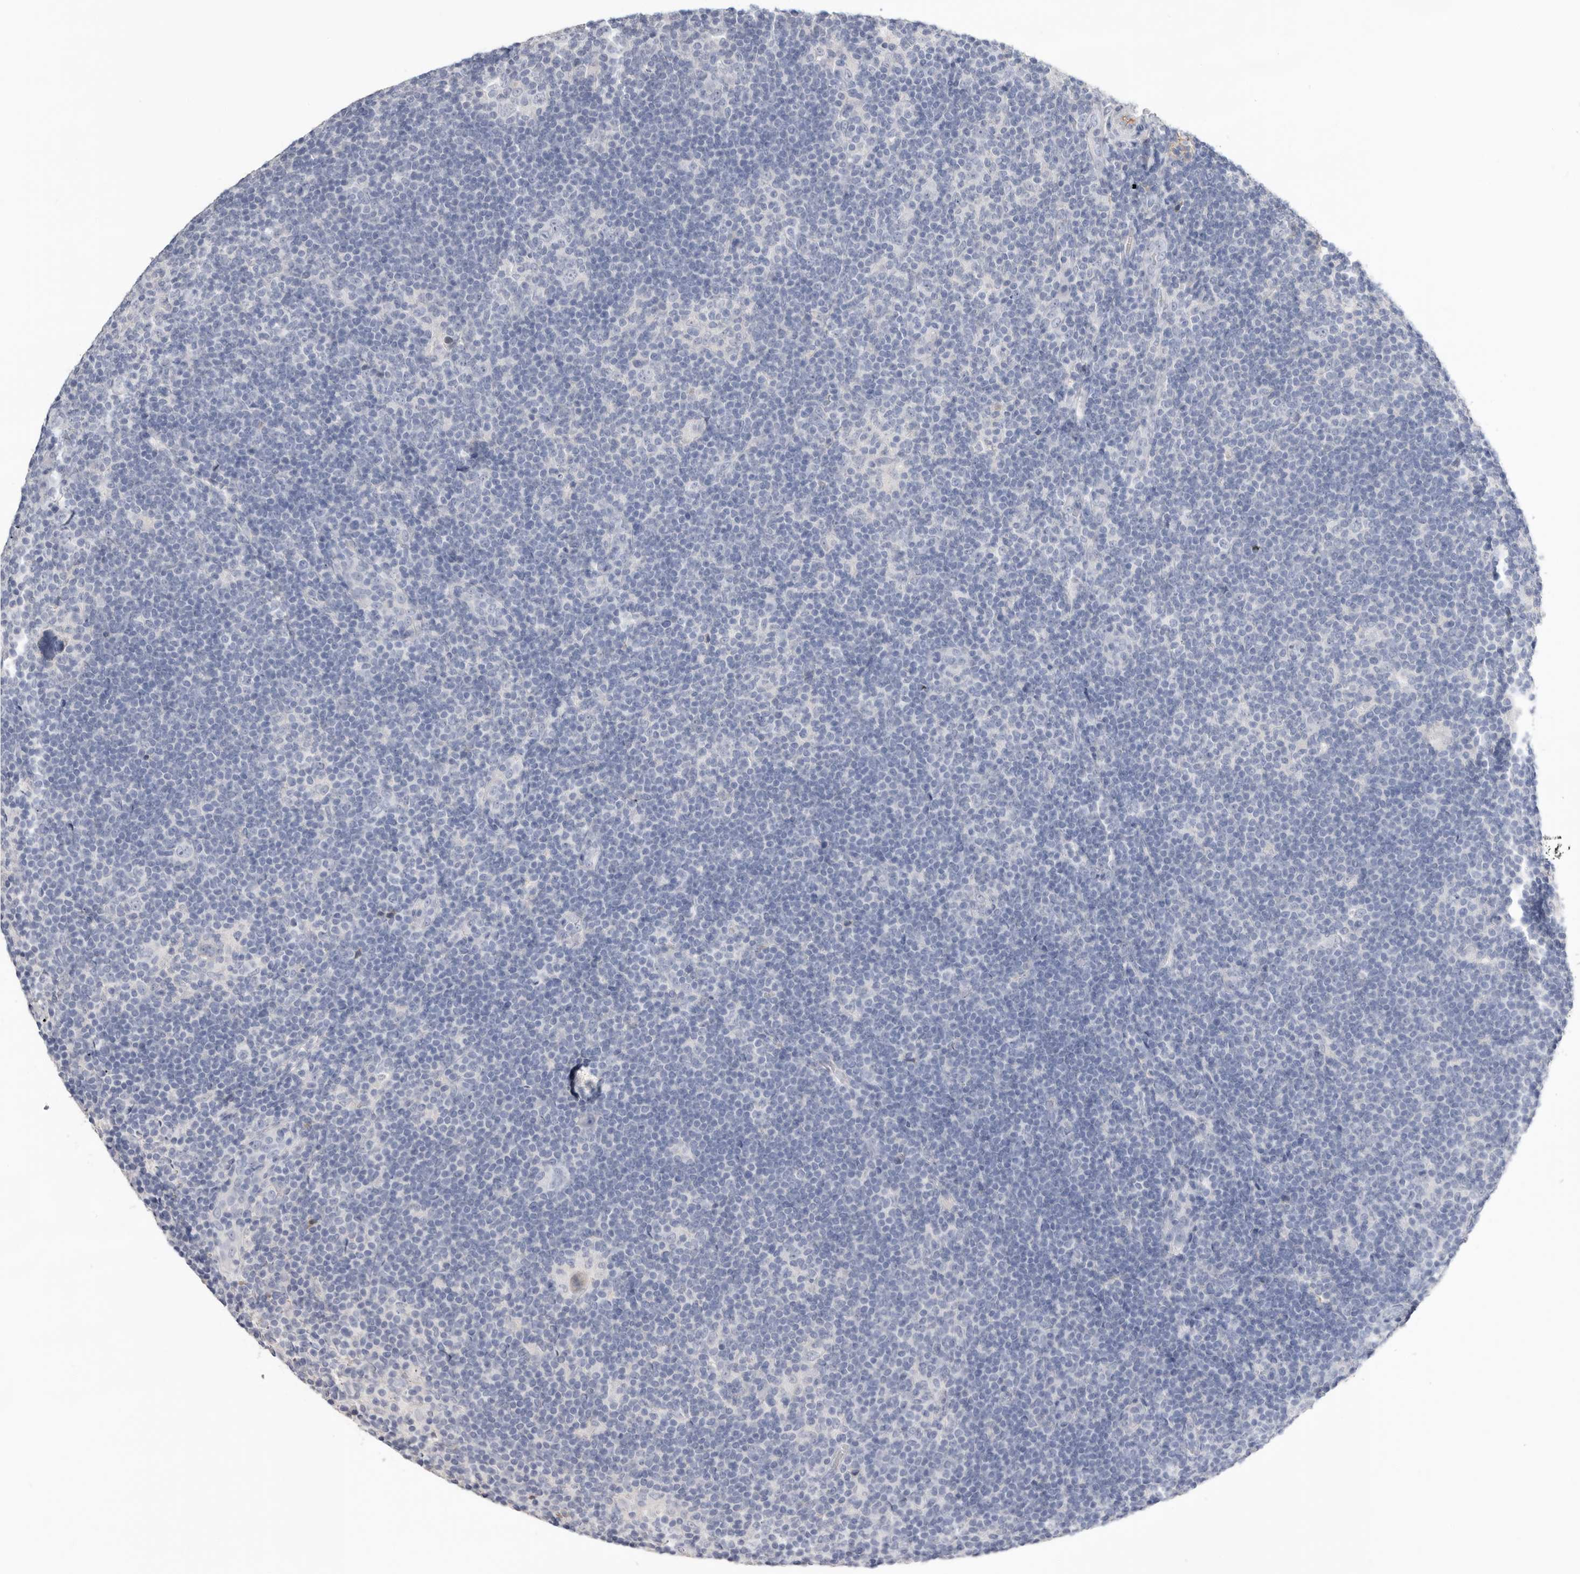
{"staining": {"intensity": "negative", "quantity": "none", "location": "none"}, "tissue": "lymphoma", "cell_type": "Tumor cells", "image_type": "cancer", "snomed": [{"axis": "morphology", "description": "Hodgkin's disease, NOS"}, {"axis": "topography", "description": "Lymph node"}], "caption": "IHC of lymphoma reveals no staining in tumor cells.", "gene": "APOA2", "patient": {"sex": "female", "age": 57}}